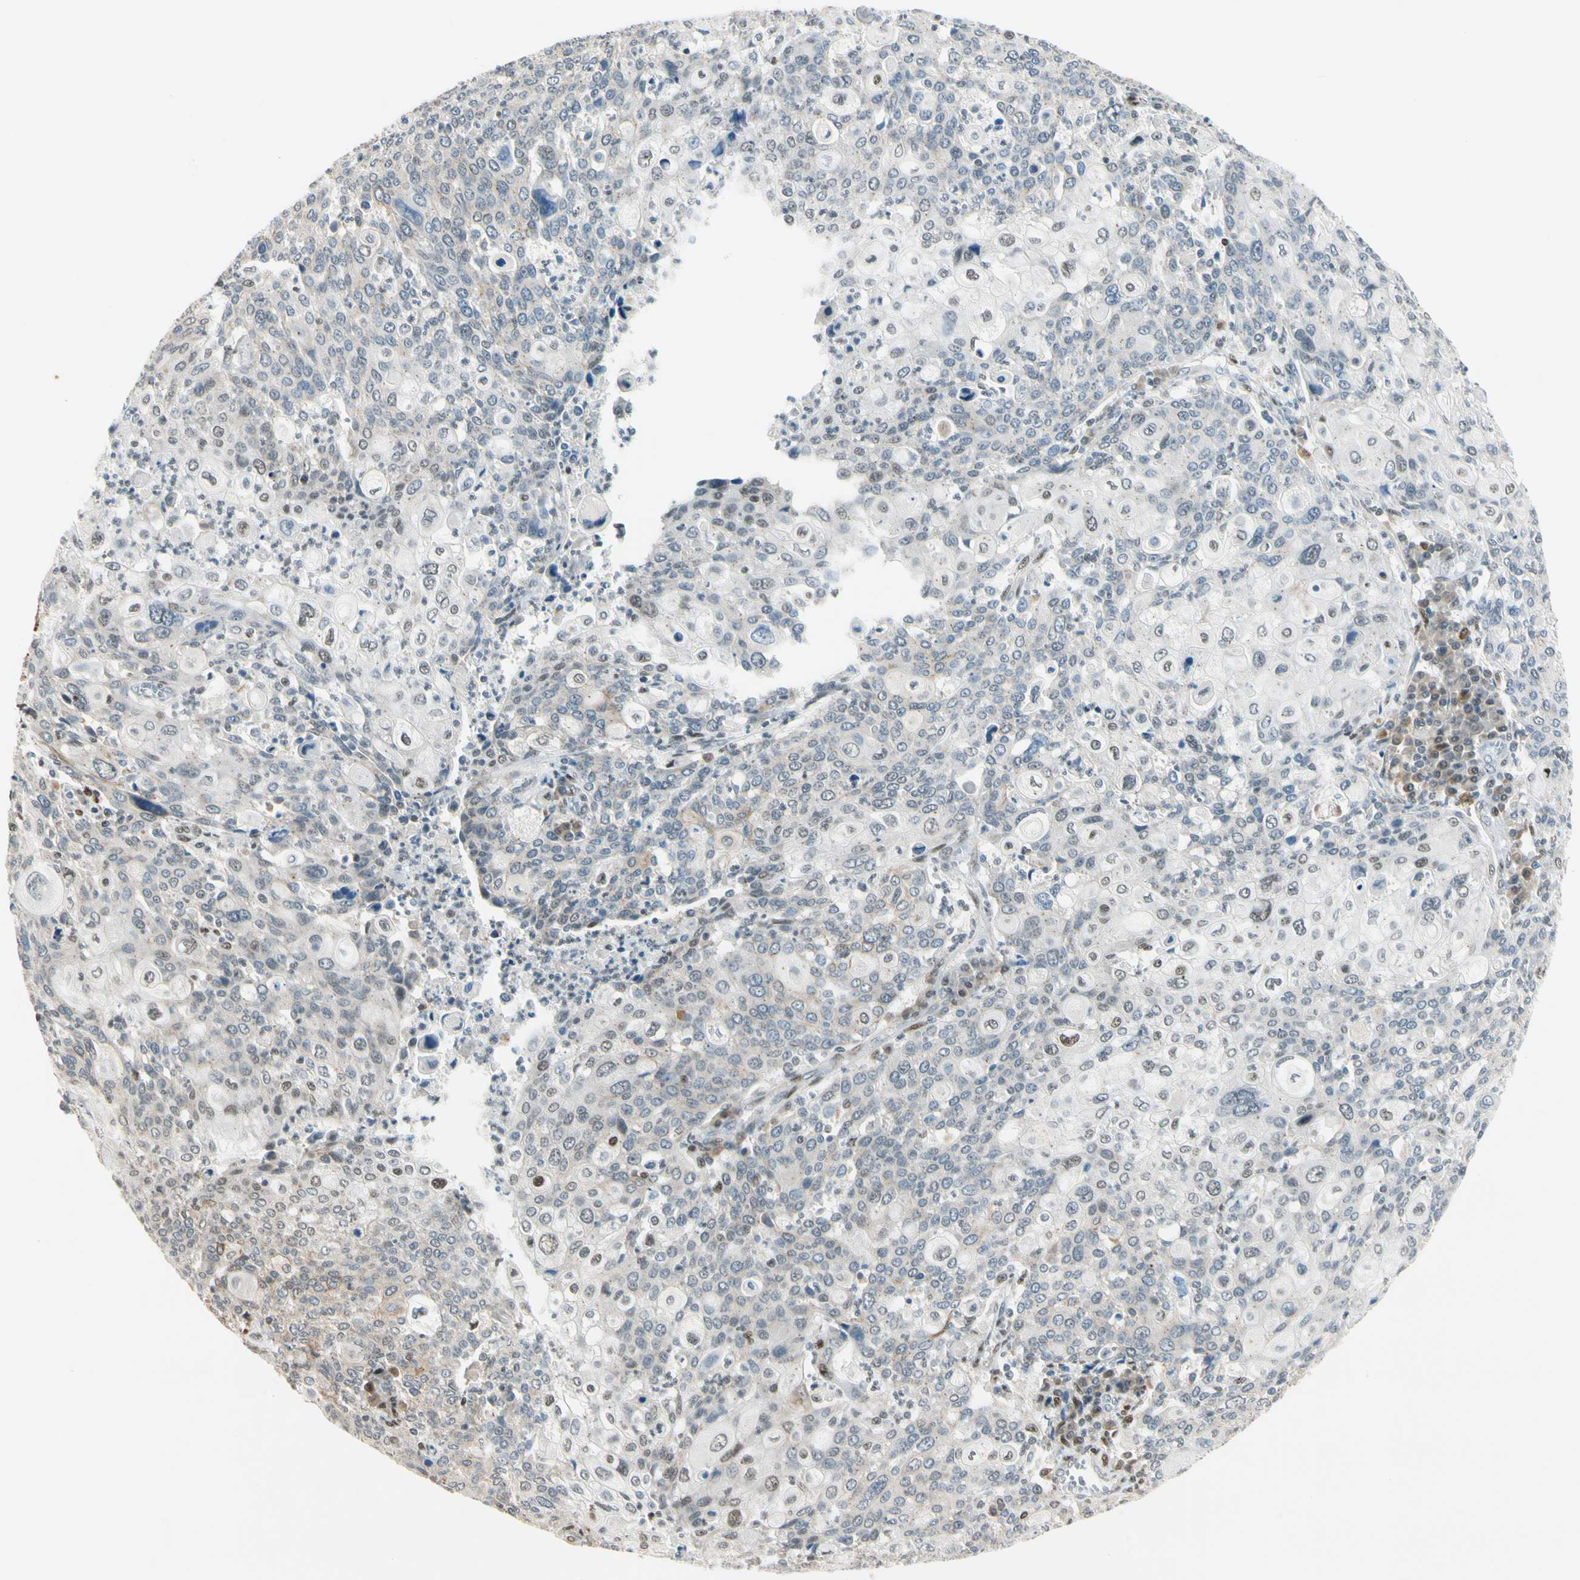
{"staining": {"intensity": "weak", "quantity": "<25%", "location": "nuclear"}, "tissue": "cervical cancer", "cell_type": "Tumor cells", "image_type": "cancer", "snomed": [{"axis": "morphology", "description": "Squamous cell carcinoma, NOS"}, {"axis": "topography", "description": "Cervix"}], "caption": "Tumor cells show no significant protein expression in cervical cancer (squamous cell carcinoma).", "gene": "ATXN1", "patient": {"sex": "female", "age": 40}}